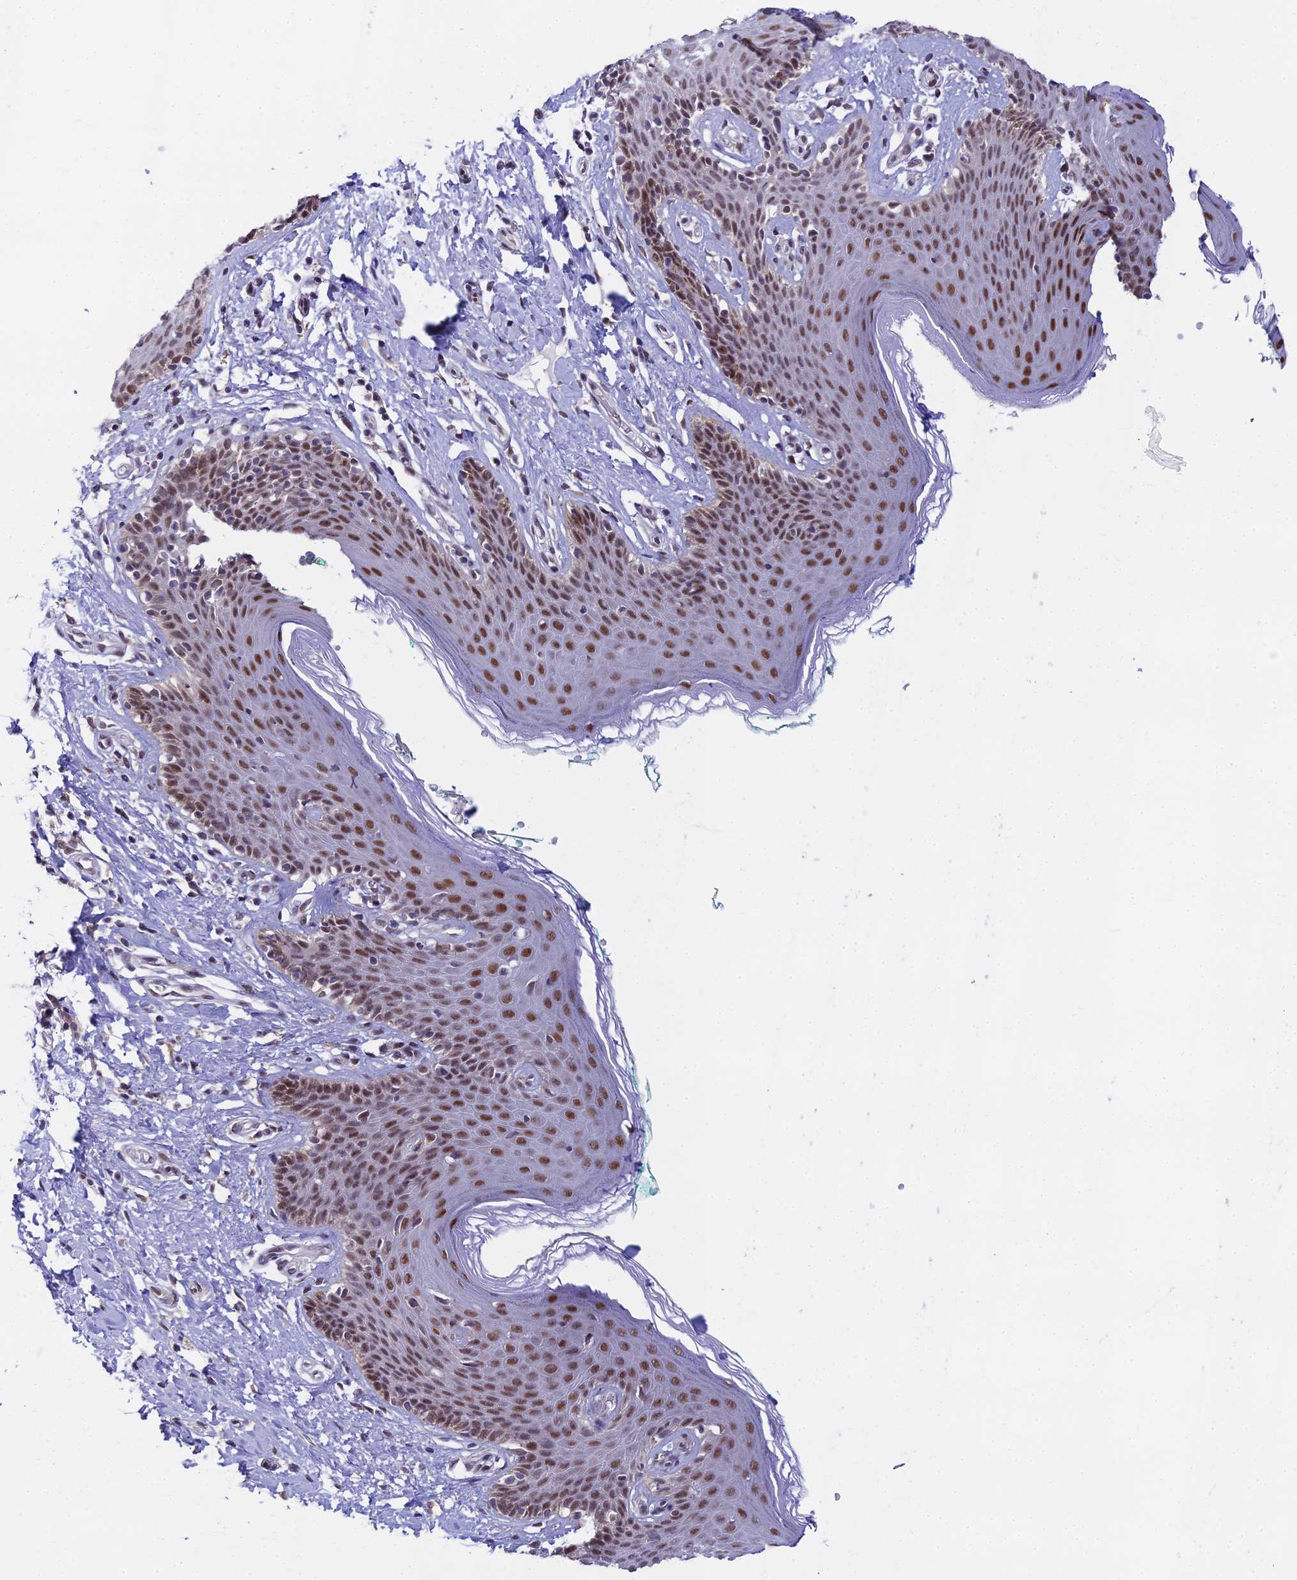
{"staining": {"intensity": "moderate", "quantity": ">75%", "location": "nuclear"}, "tissue": "skin", "cell_type": "Epidermal cells", "image_type": "normal", "snomed": [{"axis": "morphology", "description": "Normal tissue, NOS"}, {"axis": "topography", "description": "Vulva"}], "caption": "Brown immunohistochemical staining in normal skin reveals moderate nuclear expression in about >75% of epidermal cells.", "gene": "C2orf49", "patient": {"sex": "female", "age": 66}}